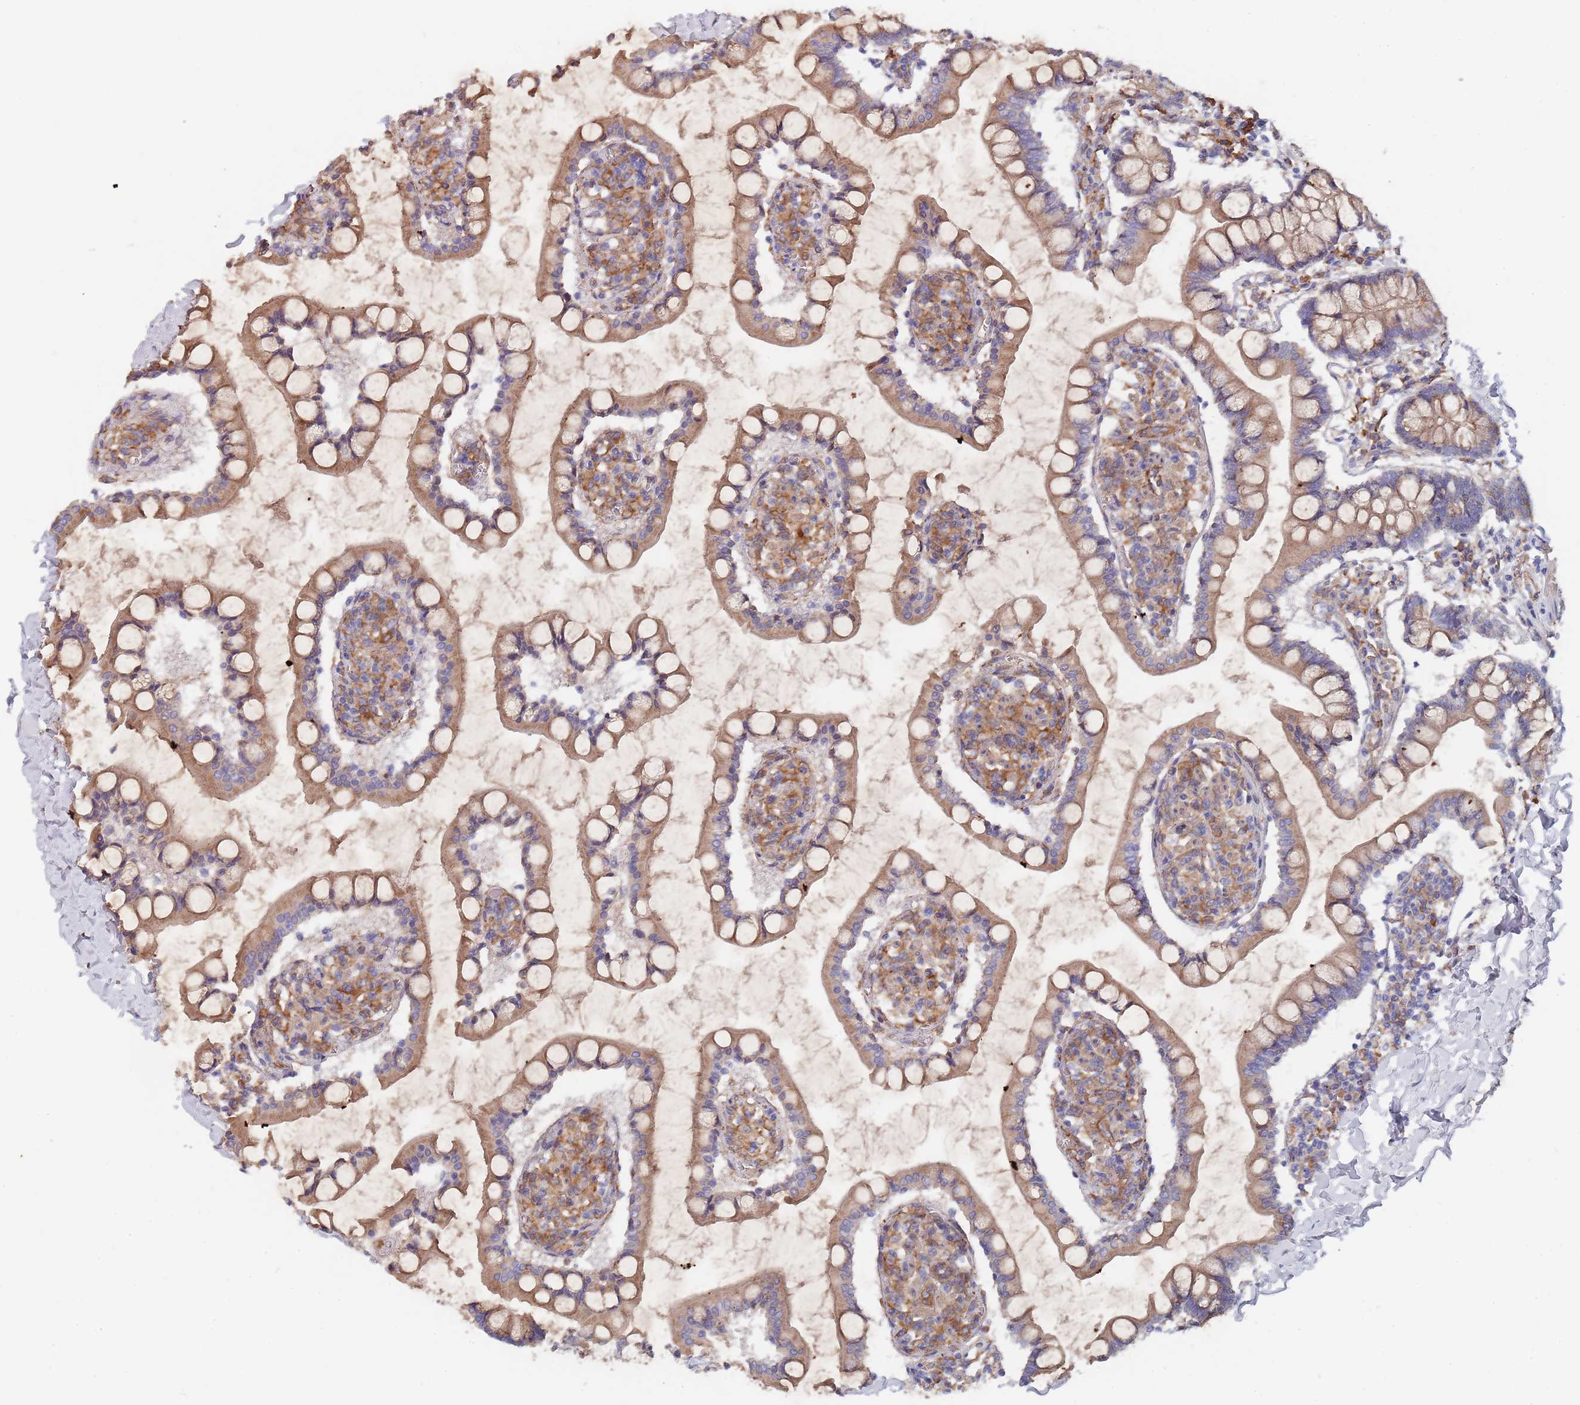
{"staining": {"intensity": "weak", "quantity": ">75%", "location": "cytoplasmic/membranous"}, "tissue": "small intestine", "cell_type": "Glandular cells", "image_type": "normal", "snomed": [{"axis": "morphology", "description": "Normal tissue, NOS"}, {"axis": "topography", "description": "Small intestine"}], "caption": "Brown immunohistochemical staining in normal small intestine exhibits weak cytoplasmic/membranous expression in approximately >75% of glandular cells.", "gene": "DCUN1D3", "patient": {"sex": "male", "age": 52}}